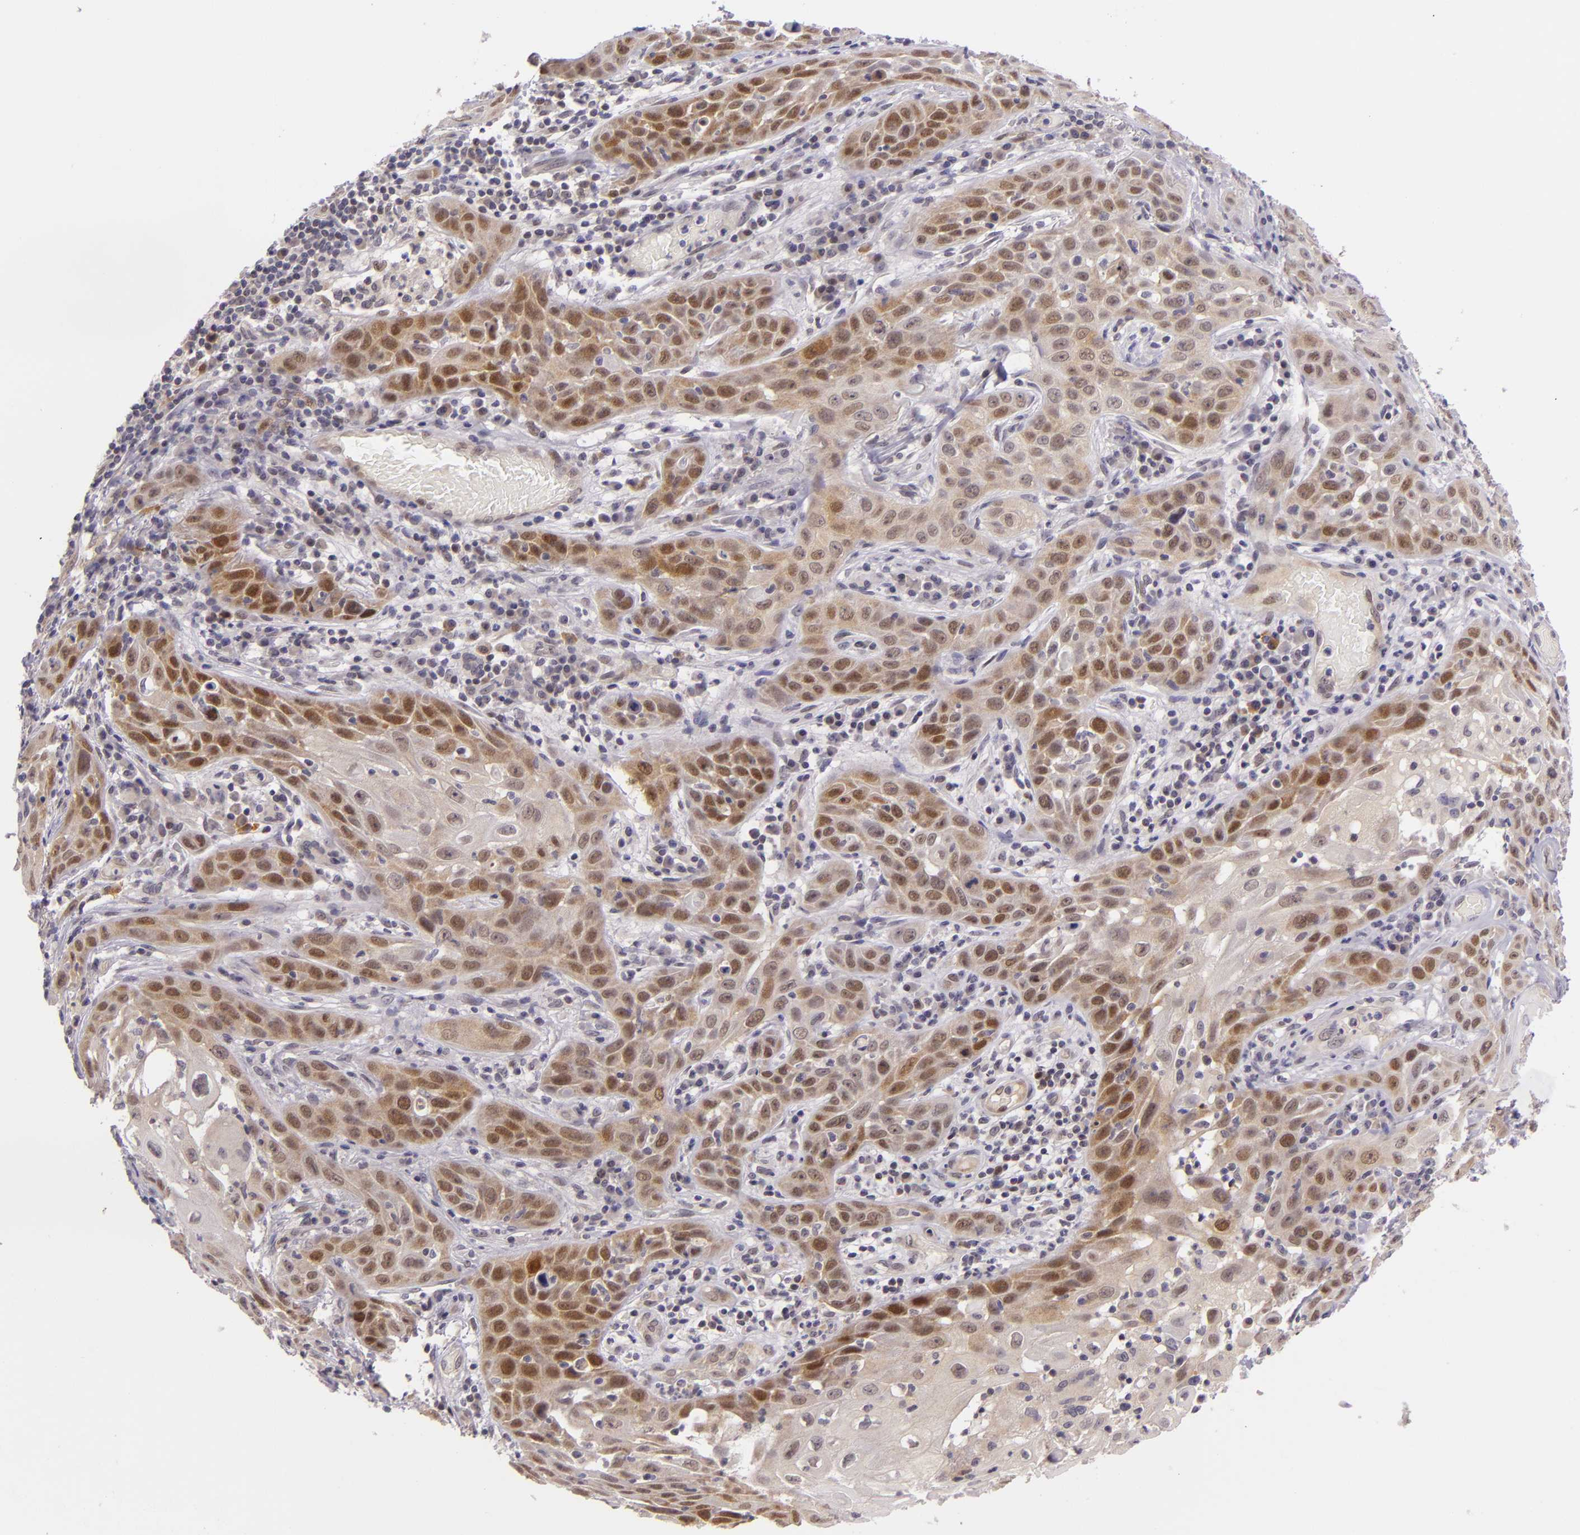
{"staining": {"intensity": "moderate", "quantity": "25%-75%", "location": "cytoplasmic/membranous,nuclear"}, "tissue": "skin cancer", "cell_type": "Tumor cells", "image_type": "cancer", "snomed": [{"axis": "morphology", "description": "Squamous cell carcinoma, NOS"}, {"axis": "topography", "description": "Skin"}], "caption": "The histopathology image exhibits a brown stain indicating the presence of a protein in the cytoplasmic/membranous and nuclear of tumor cells in skin squamous cell carcinoma.", "gene": "CSE1L", "patient": {"sex": "male", "age": 84}}